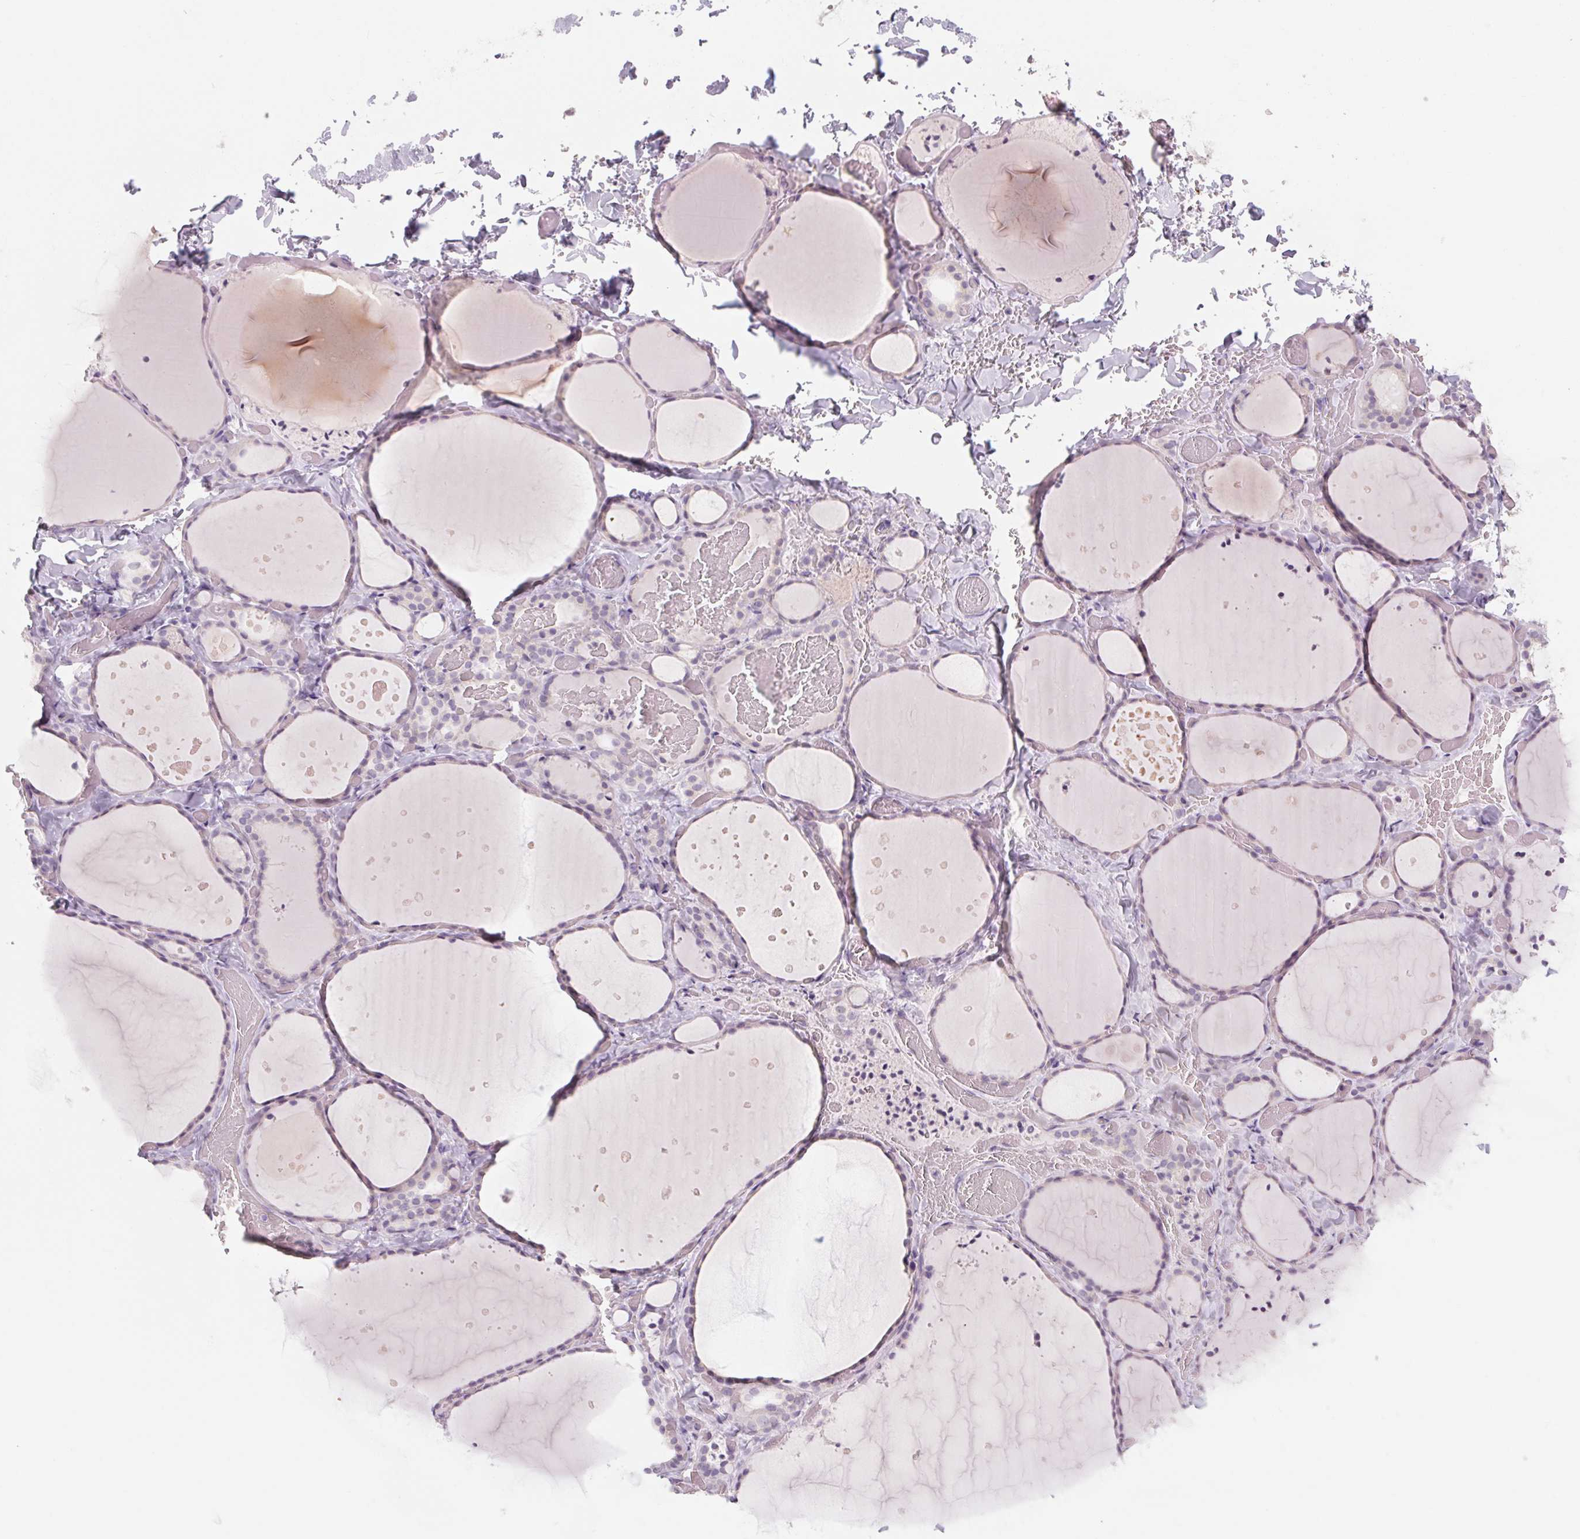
{"staining": {"intensity": "negative", "quantity": "none", "location": "none"}, "tissue": "thyroid gland", "cell_type": "Glandular cells", "image_type": "normal", "snomed": [{"axis": "morphology", "description": "Normal tissue, NOS"}, {"axis": "topography", "description": "Thyroid gland"}], "caption": "Glandular cells show no significant positivity in normal thyroid gland. (Stains: DAB (3,3'-diaminobenzidine) immunohistochemistry with hematoxylin counter stain, Microscopy: brightfield microscopy at high magnification).", "gene": "POU1F1", "patient": {"sex": "female", "age": 36}}